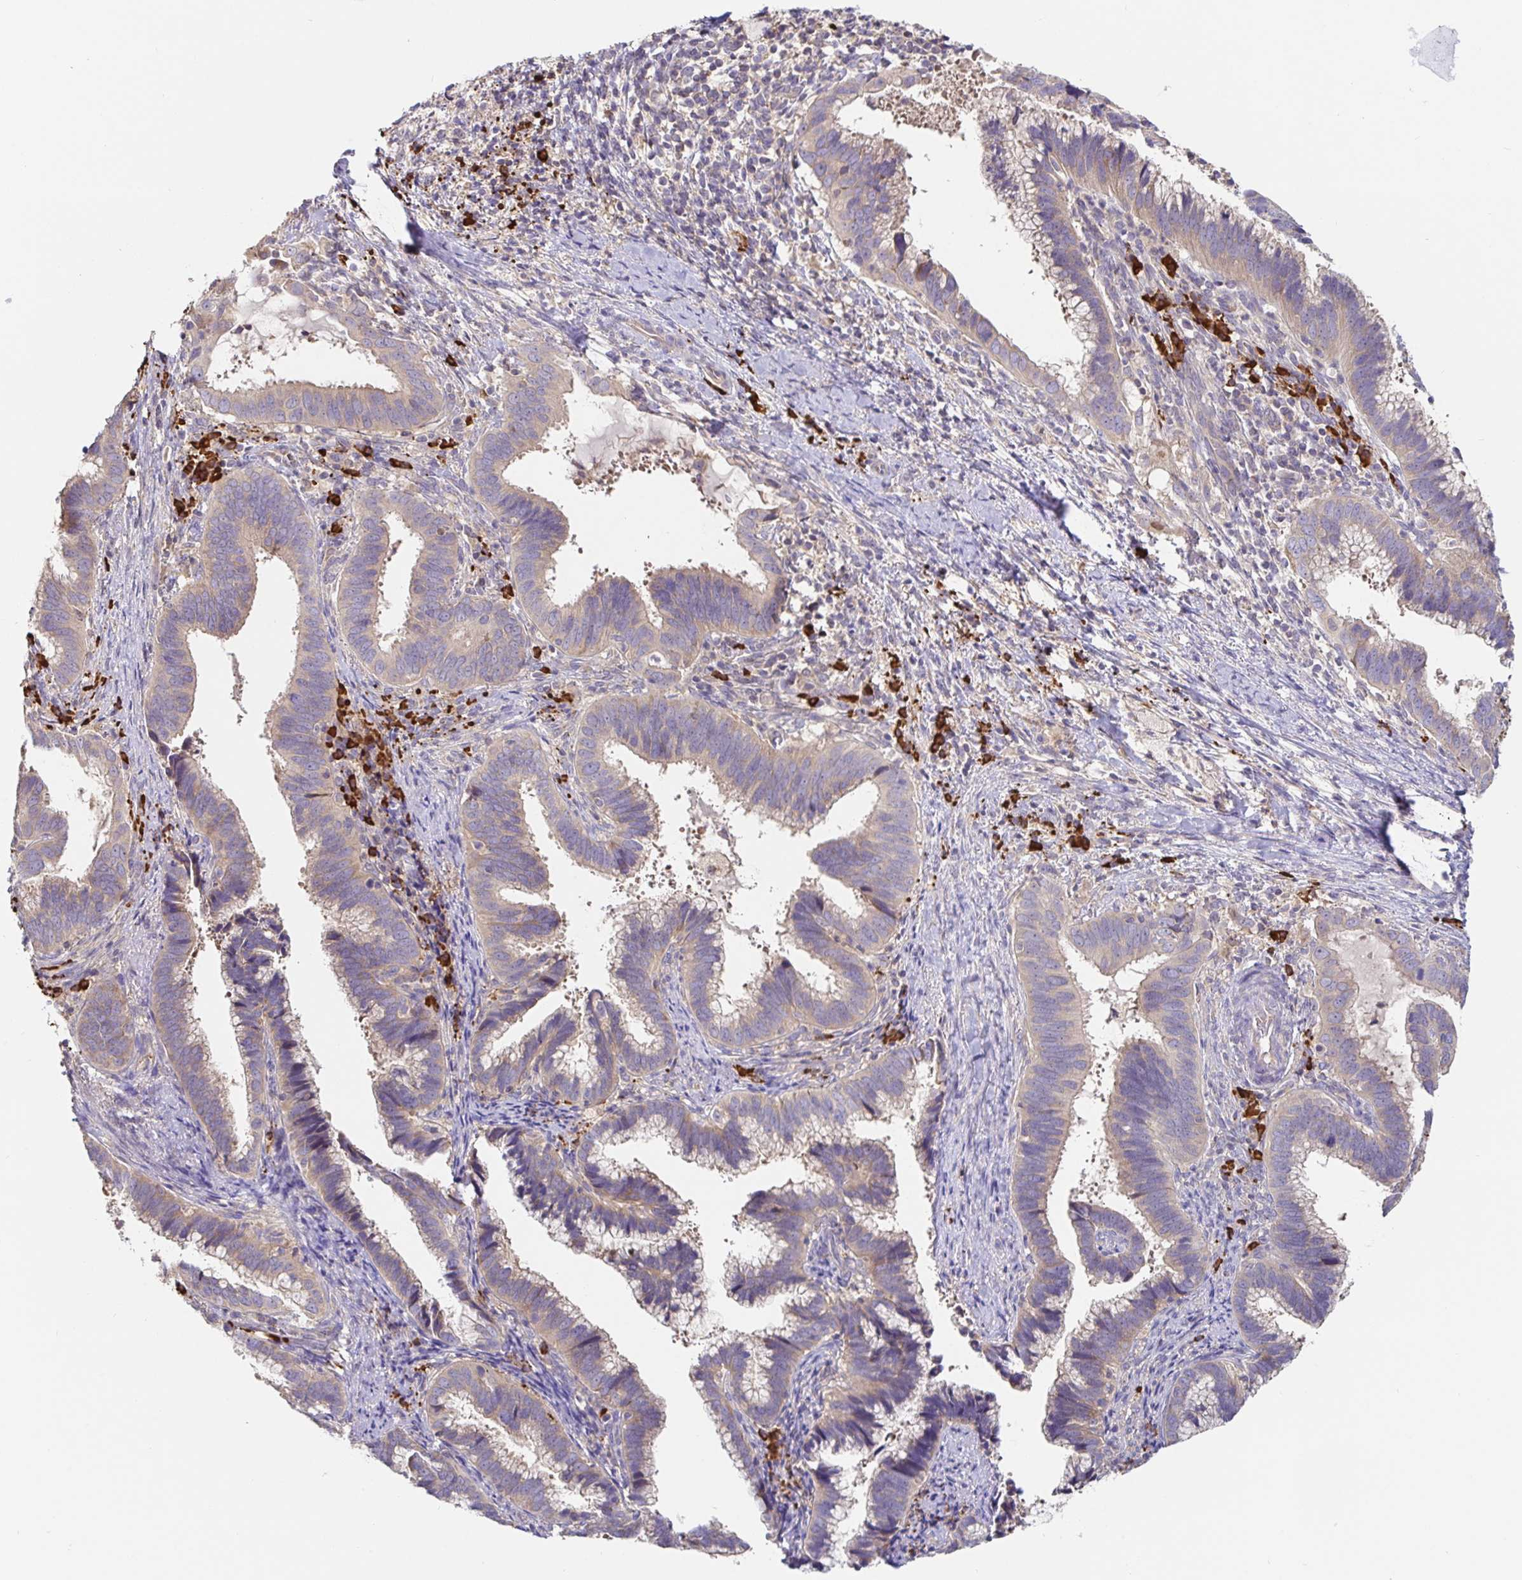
{"staining": {"intensity": "negative", "quantity": "none", "location": "none"}, "tissue": "cervical cancer", "cell_type": "Tumor cells", "image_type": "cancer", "snomed": [{"axis": "morphology", "description": "Adenocarcinoma, NOS"}, {"axis": "topography", "description": "Cervix"}], "caption": "Protein analysis of adenocarcinoma (cervical) shows no significant positivity in tumor cells.", "gene": "HAGH", "patient": {"sex": "female", "age": 56}}